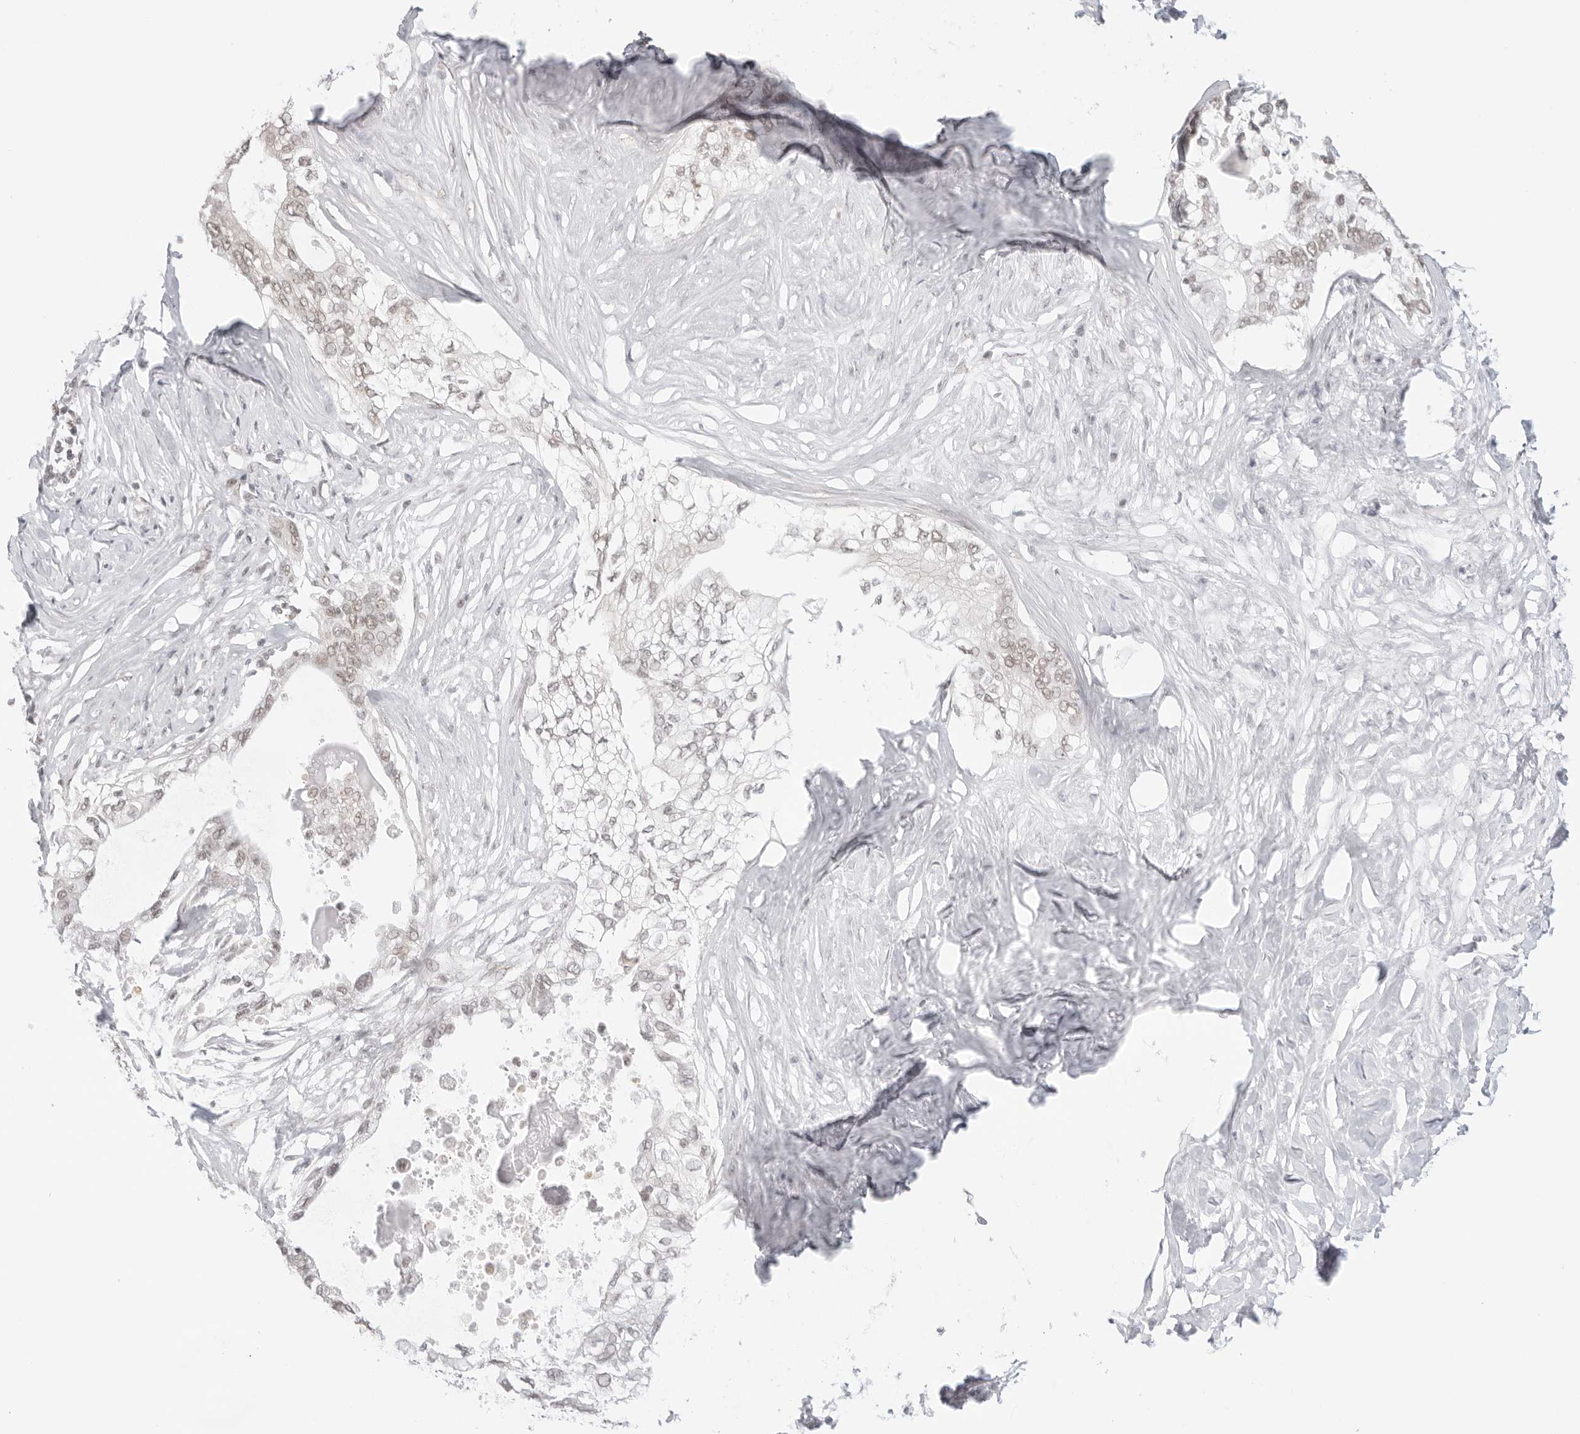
{"staining": {"intensity": "weak", "quantity": "25%-75%", "location": "nuclear"}, "tissue": "pancreatic cancer", "cell_type": "Tumor cells", "image_type": "cancer", "snomed": [{"axis": "morphology", "description": "Normal tissue, NOS"}, {"axis": "morphology", "description": "Adenocarcinoma, NOS"}, {"axis": "topography", "description": "Pancreas"}, {"axis": "topography", "description": "Peripheral nerve tissue"}], "caption": "A photomicrograph of human pancreatic cancer stained for a protein displays weak nuclear brown staining in tumor cells. (DAB = brown stain, brightfield microscopy at high magnification).", "gene": "TCIM", "patient": {"sex": "male", "age": 59}}